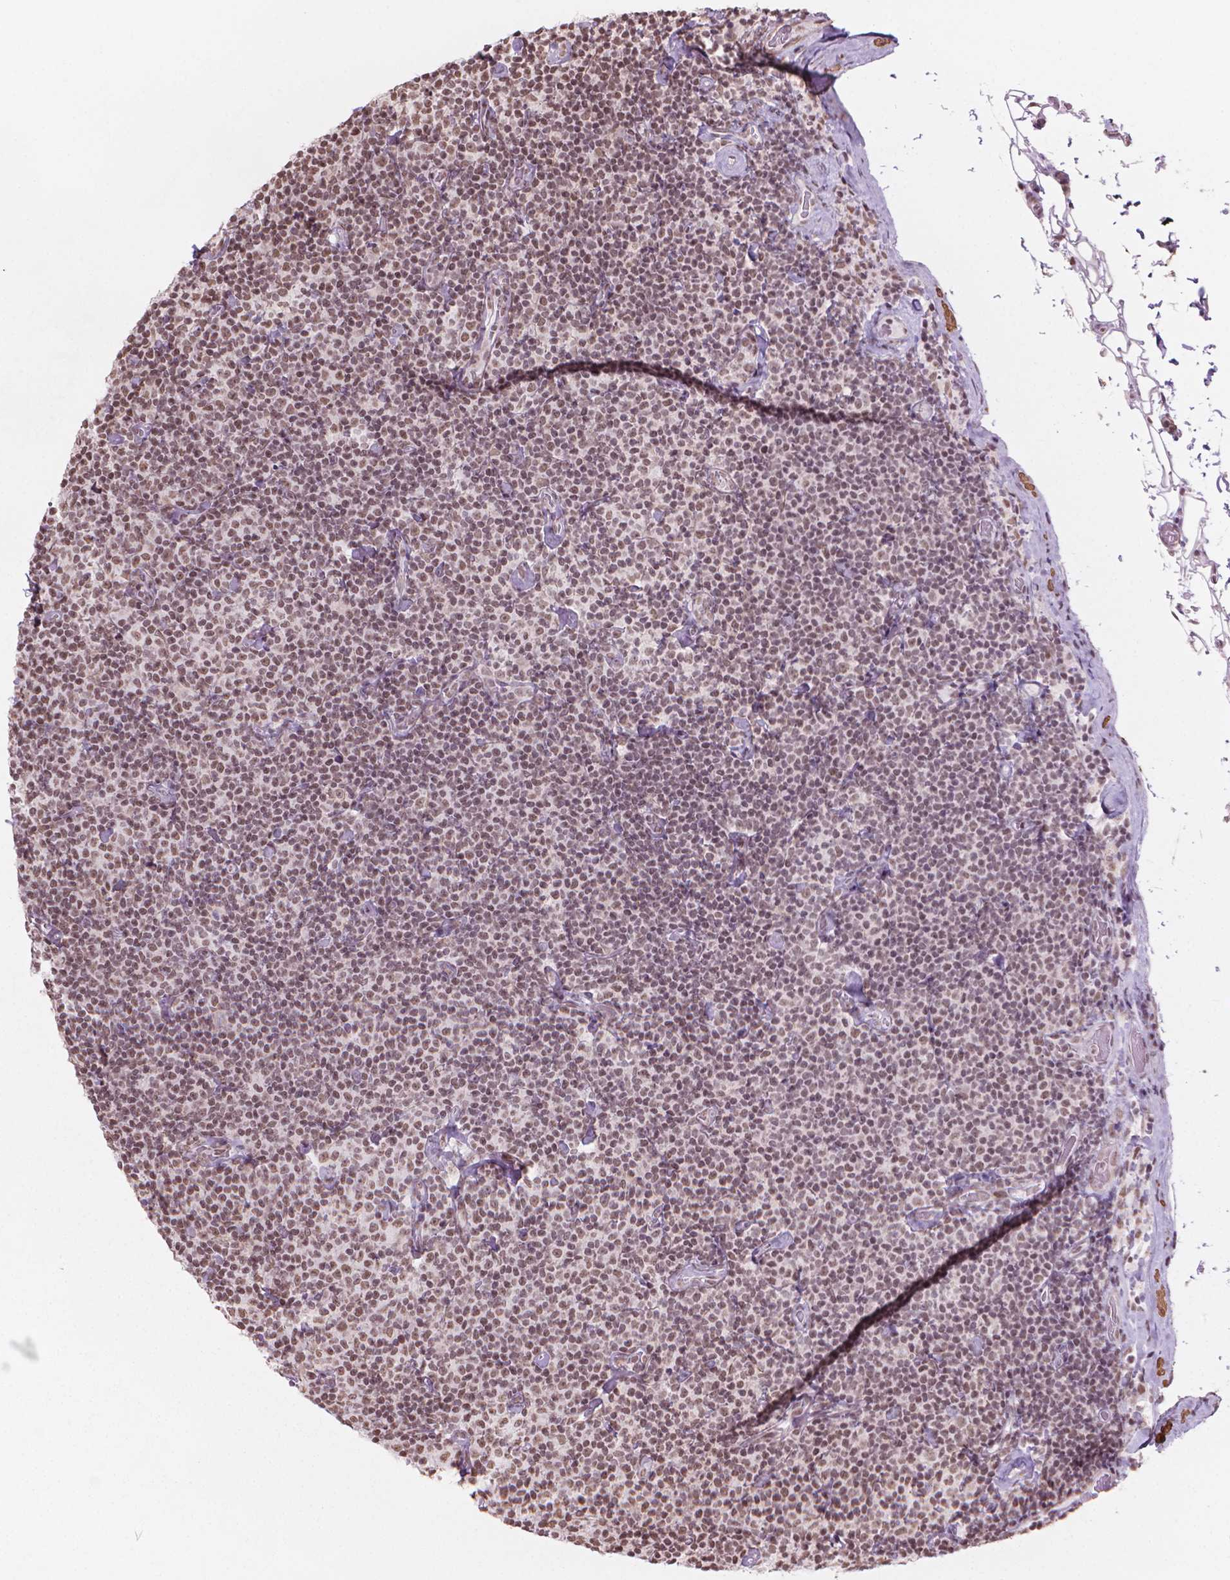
{"staining": {"intensity": "weak", "quantity": "<25%", "location": "nuclear"}, "tissue": "lymphoma", "cell_type": "Tumor cells", "image_type": "cancer", "snomed": [{"axis": "morphology", "description": "Malignant lymphoma, non-Hodgkin's type, Low grade"}, {"axis": "topography", "description": "Lymph node"}], "caption": "Lymphoma was stained to show a protein in brown. There is no significant expression in tumor cells.", "gene": "HOXD4", "patient": {"sex": "male", "age": 81}}